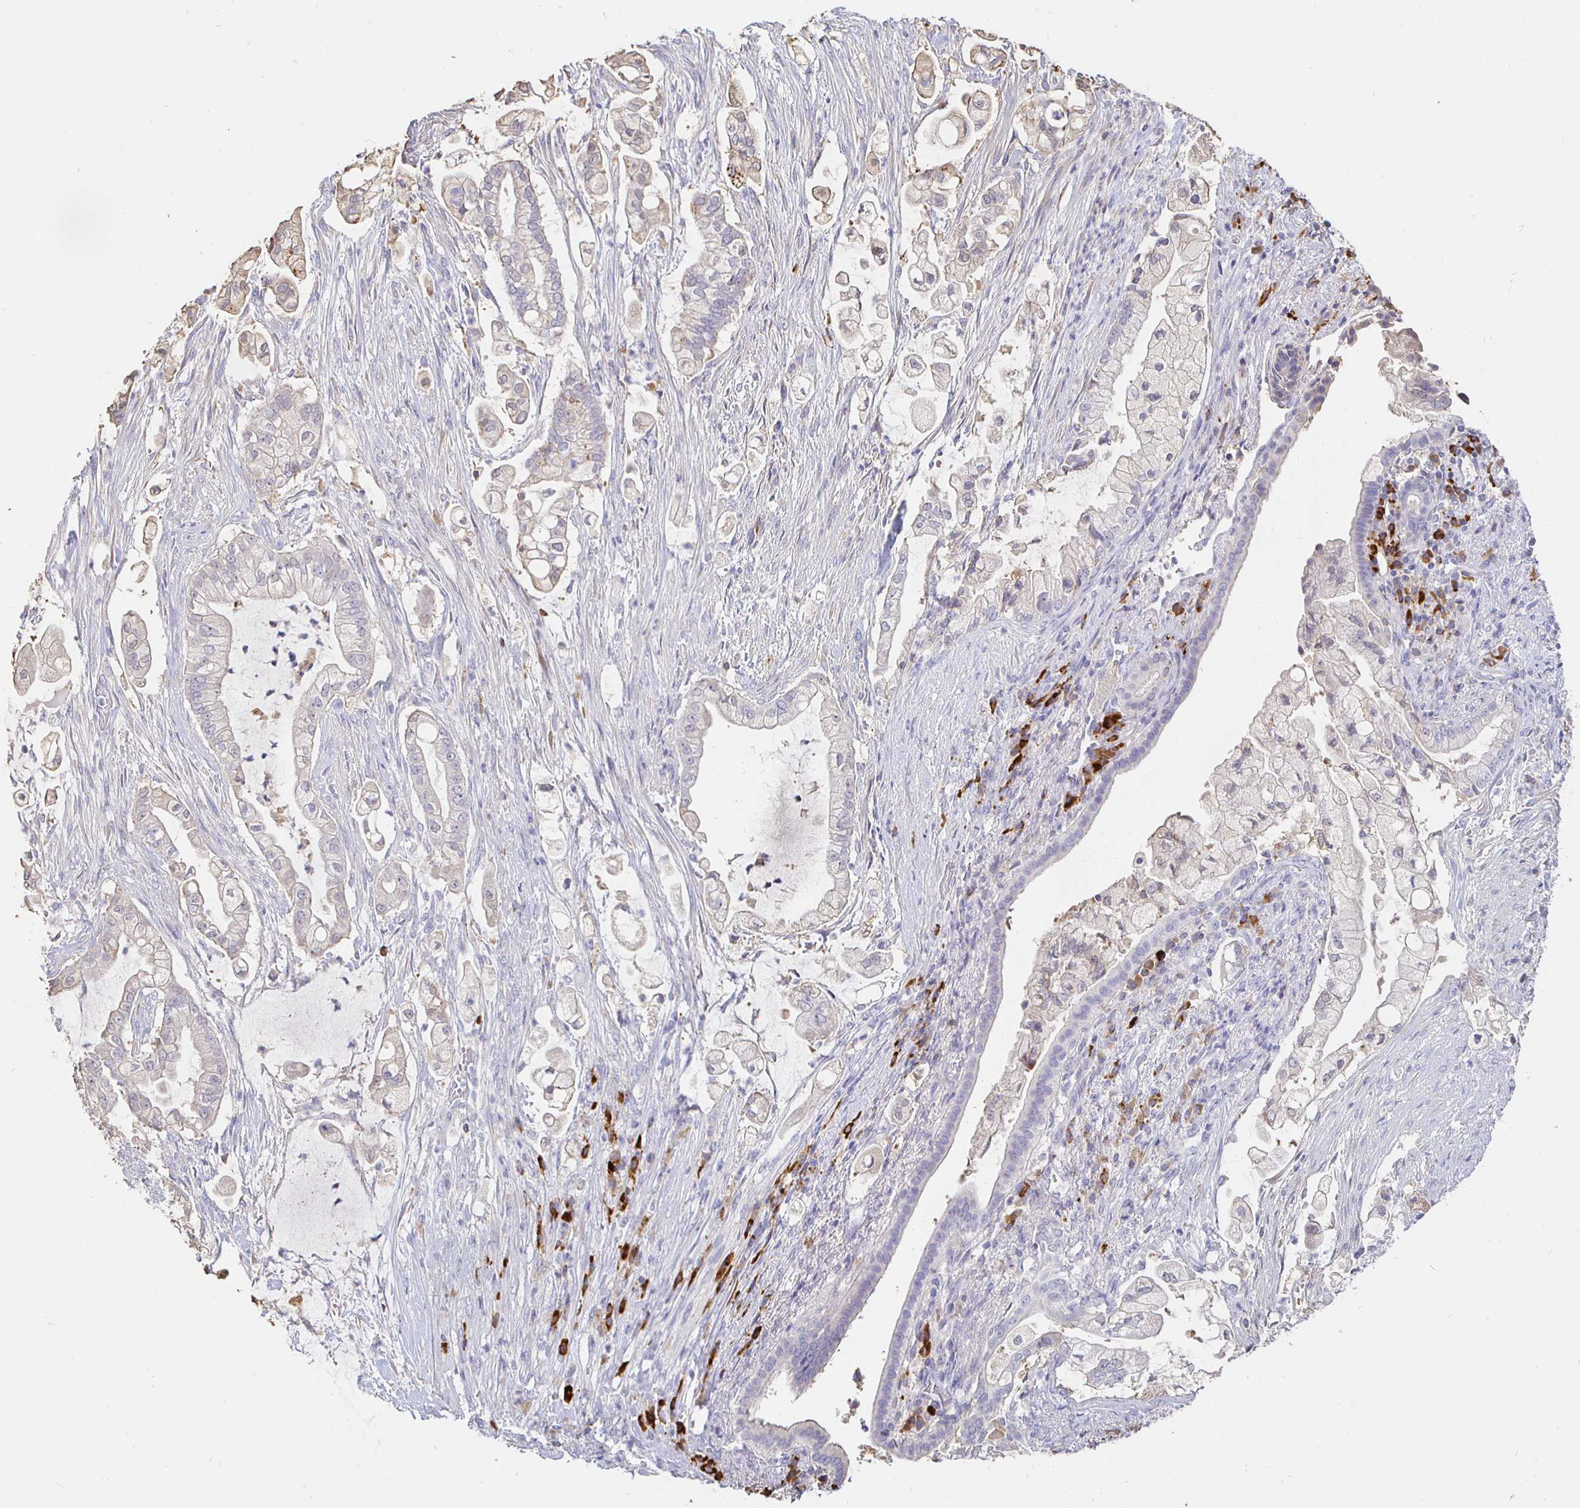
{"staining": {"intensity": "weak", "quantity": "<25%", "location": "cytoplasmic/membranous"}, "tissue": "pancreatic cancer", "cell_type": "Tumor cells", "image_type": "cancer", "snomed": [{"axis": "morphology", "description": "Adenocarcinoma, NOS"}, {"axis": "topography", "description": "Pancreas"}], "caption": "Immunohistochemistry image of neoplastic tissue: pancreatic adenocarcinoma stained with DAB (3,3'-diaminobenzidine) demonstrates no significant protein expression in tumor cells.", "gene": "CXCR3", "patient": {"sex": "female", "age": 69}}